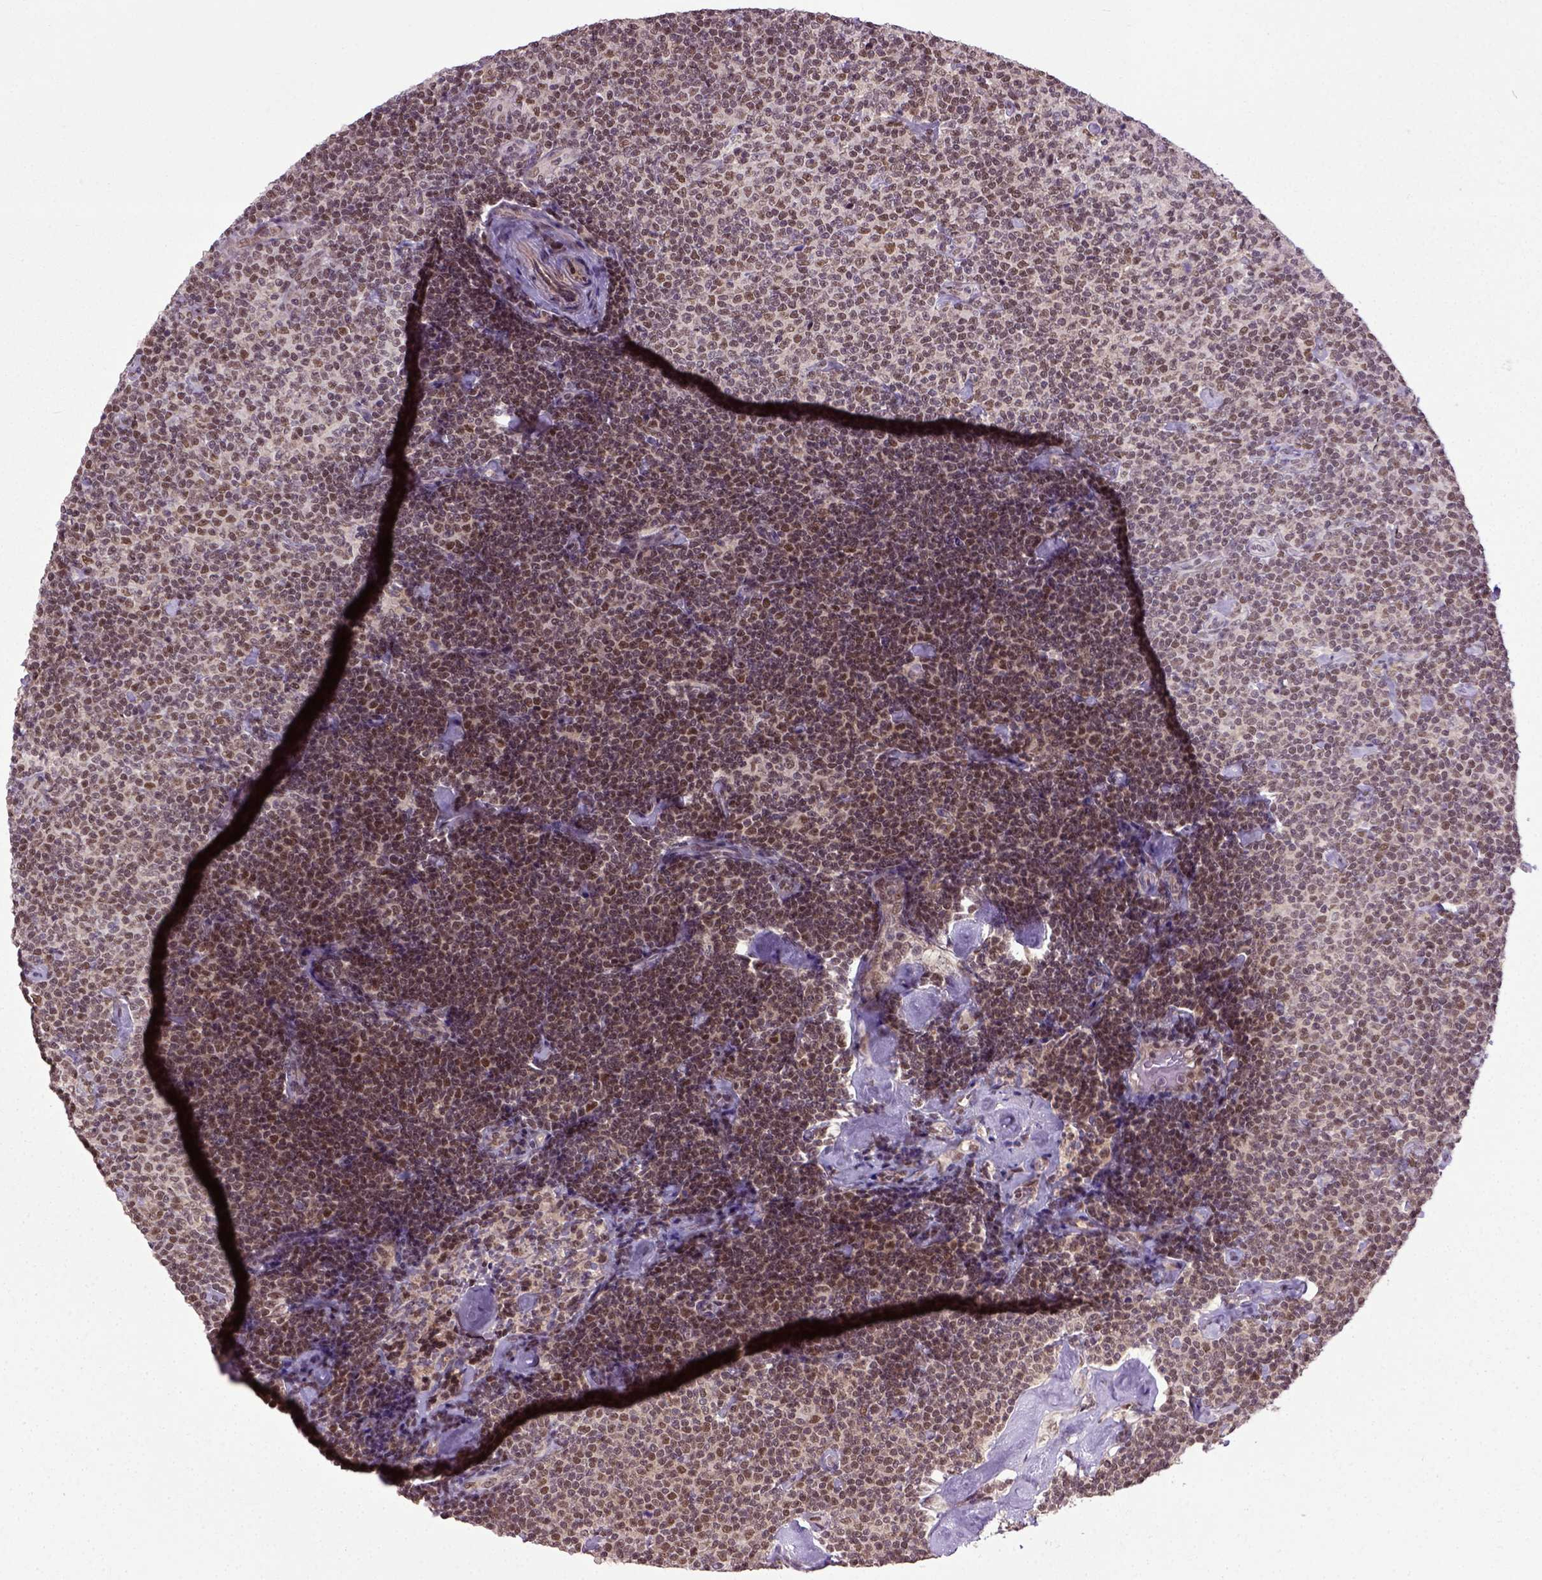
{"staining": {"intensity": "moderate", "quantity": ">75%", "location": "nuclear"}, "tissue": "lymphoma", "cell_type": "Tumor cells", "image_type": "cancer", "snomed": [{"axis": "morphology", "description": "Malignant lymphoma, non-Hodgkin's type, Low grade"}, {"axis": "topography", "description": "Lymph node"}], "caption": "Immunohistochemistry (DAB) staining of human lymphoma reveals moderate nuclear protein staining in approximately >75% of tumor cells.", "gene": "UBA3", "patient": {"sex": "male", "age": 81}}